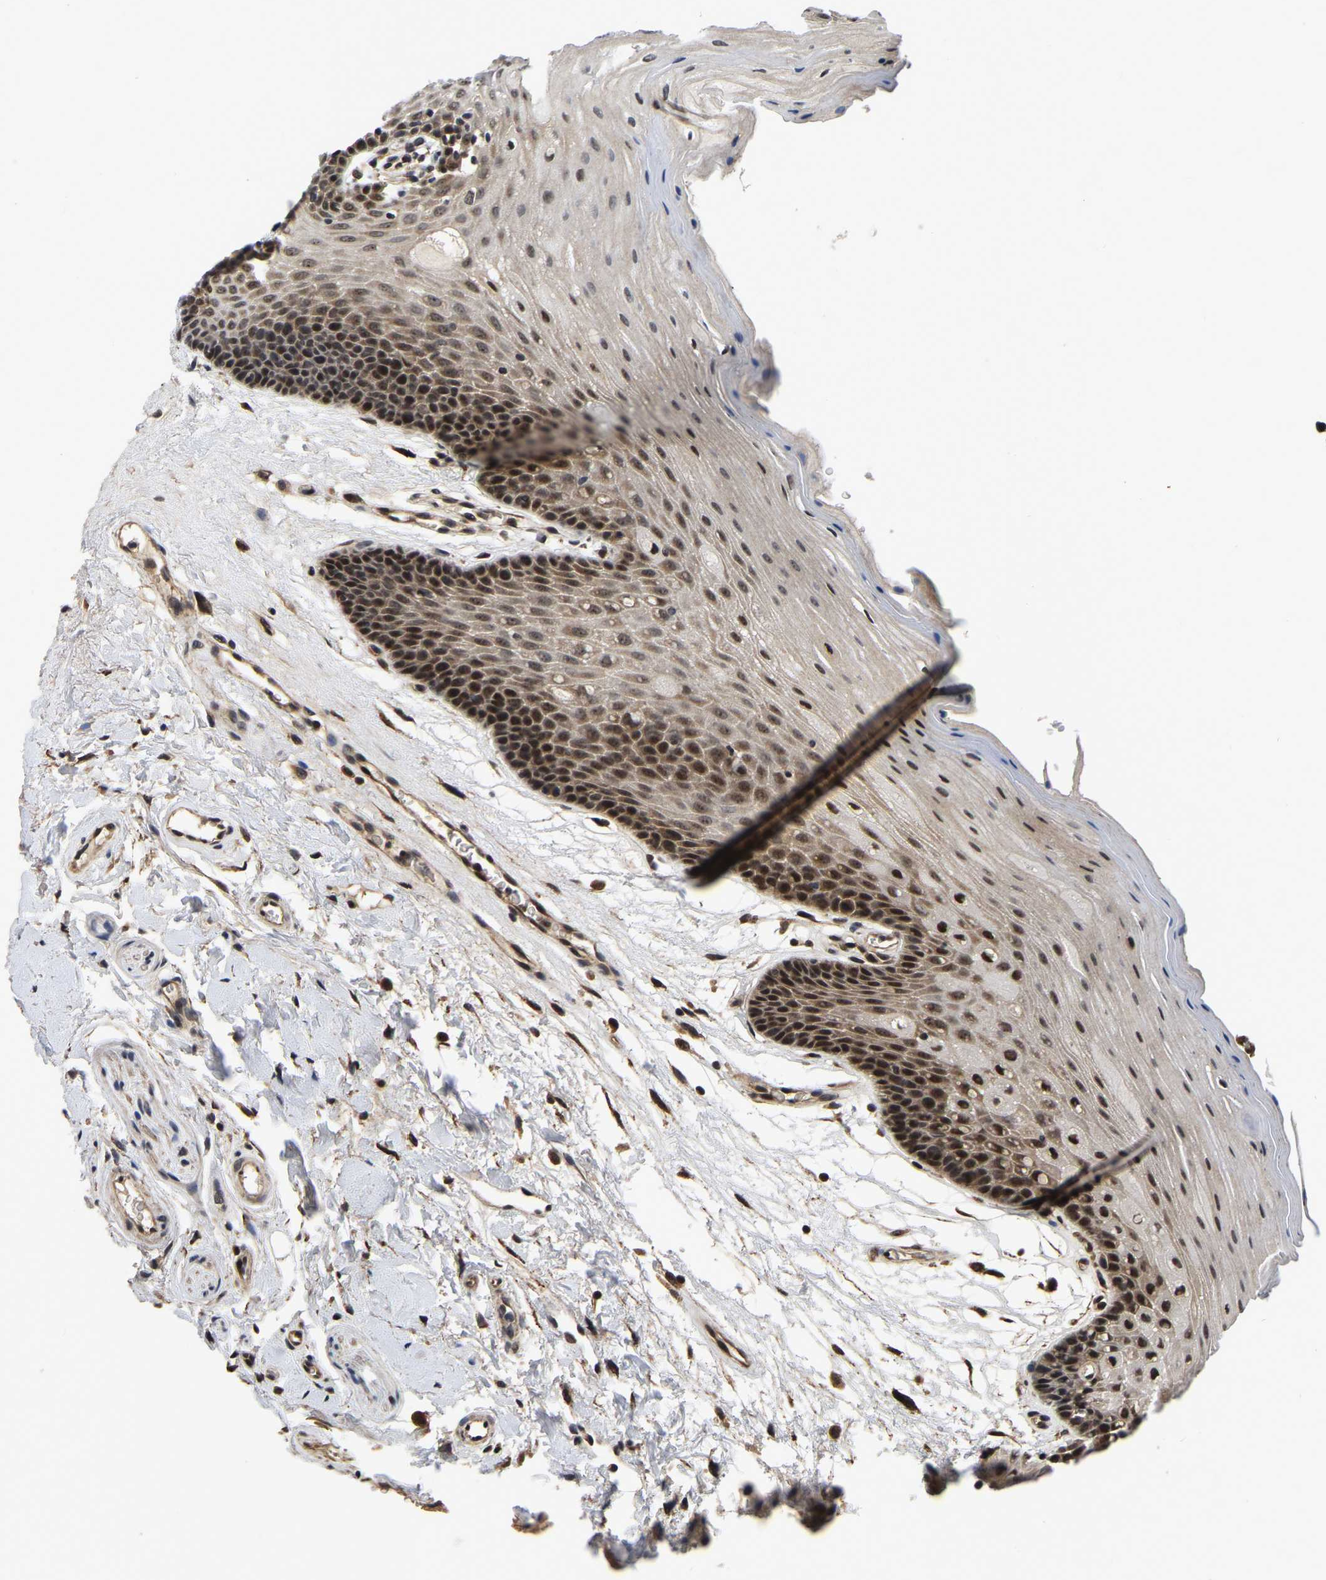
{"staining": {"intensity": "strong", "quantity": "25%-75%", "location": "cytoplasmic/membranous,nuclear"}, "tissue": "oral mucosa", "cell_type": "Squamous epithelial cells", "image_type": "normal", "snomed": [{"axis": "morphology", "description": "Normal tissue, NOS"}, {"axis": "morphology", "description": "Squamous cell carcinoma, NOS"}, {"axis": "topography", "description": "Oral tissue"}, {"axis": "topography", "description": "Head-Neck"}], "caption": "DAB immunohistochemical staining of unremarkable human oral mucosa reveals strong cytoplasmic/membranous,nuclear protein expression in approximately 25%-75% of squamous epithelial cells.", "gene": "CIAO1", "patient": {"sex": "male", "age": 71}}